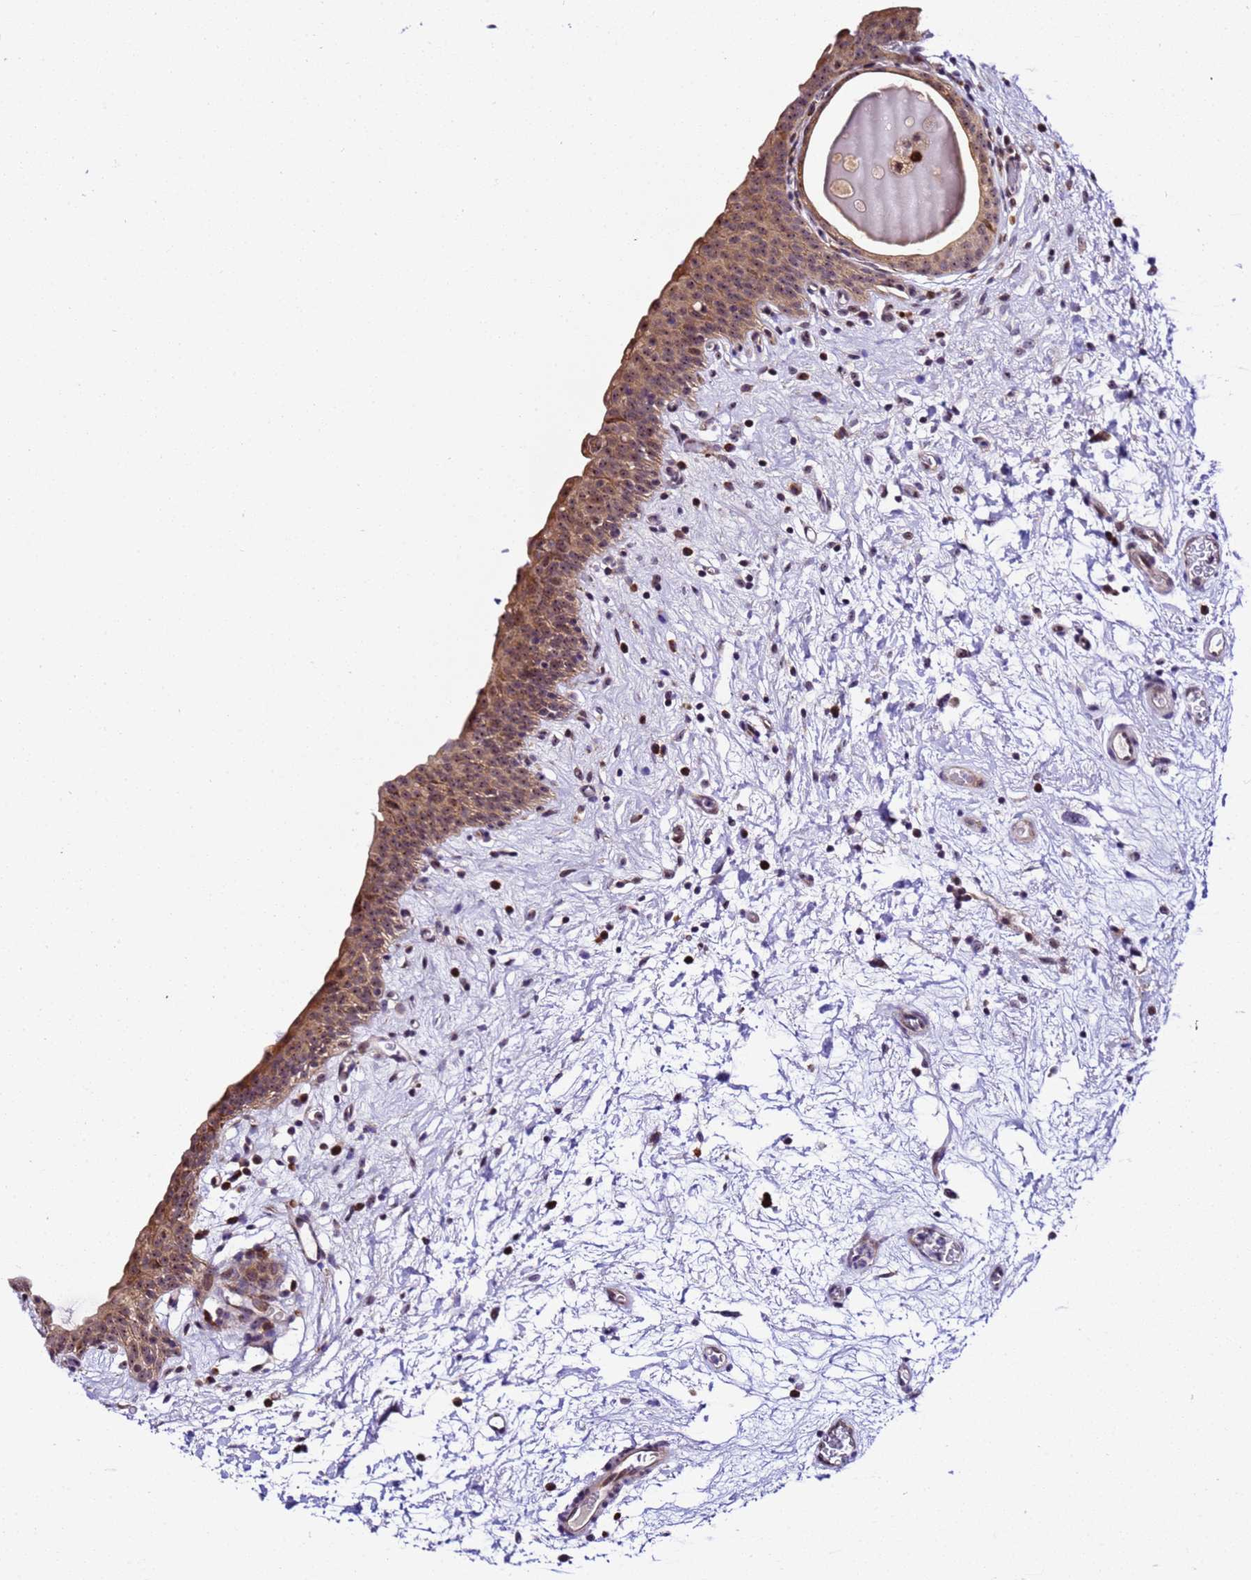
{"staining": {"intensity": "moderate", "quantity": ">75%", "location": "cytoplasmic/membranous,nuclear"}, "tissue": "urinary bladder", "cell_type": "Urothelial cells", "image_type": "normal", "snomed": [{"axis": "morphology", "description": "Normal tissue, NOS"}, {"axis": "topography", "description": "Urinary bladder"}], "caption": "Unremarkable urinary bladder reveals moderate cytoplasmic/membranous,nuclear staining in approximately >75% of urothelial cells (DAB IHC with brightfield microscopy, high magnification)..", "gene": "SLX4IP", "patient": {"sex": "male", "age": 83}}